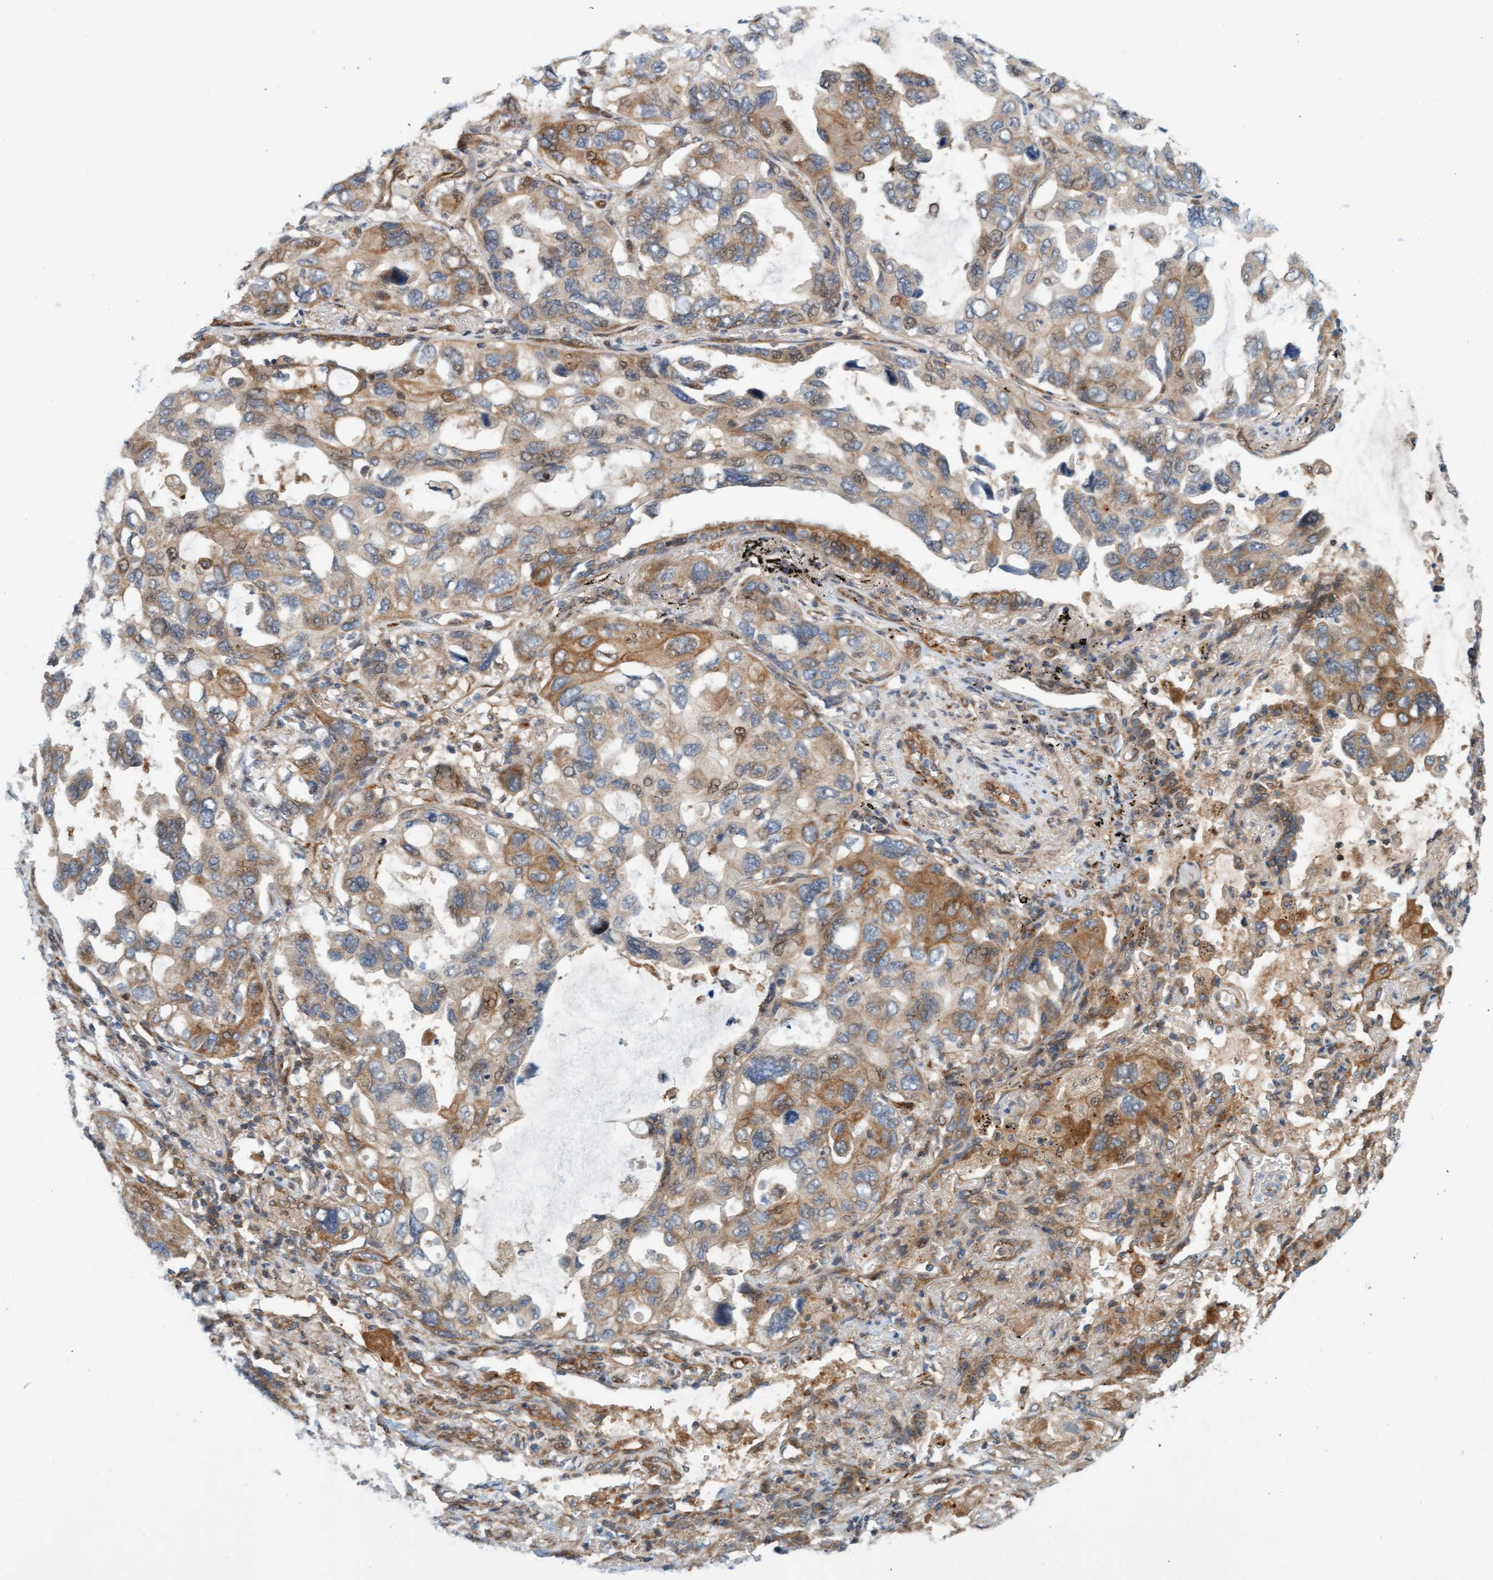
{"staining": {"intensity": "moderate", "quantity": ">75%", "location": "cytoplasmic/membranous"}, "tissue": "lung cancer", "cell_type": "Tumor cells", "image_type": "cancer", "snomed": [{"axis": "morphology", "description": "Squamous cell carcinoma, NOS"}, {"axis": "topography", "description": "Lung"}], "caption": "A brown stain highlights moderate cytoplasmic/membranous positivity of a protein in lung squamous cell carcinoma tumor cells.", "gene": "EIF4EBP1", "patient": {"sex": "female", "age": 73}}